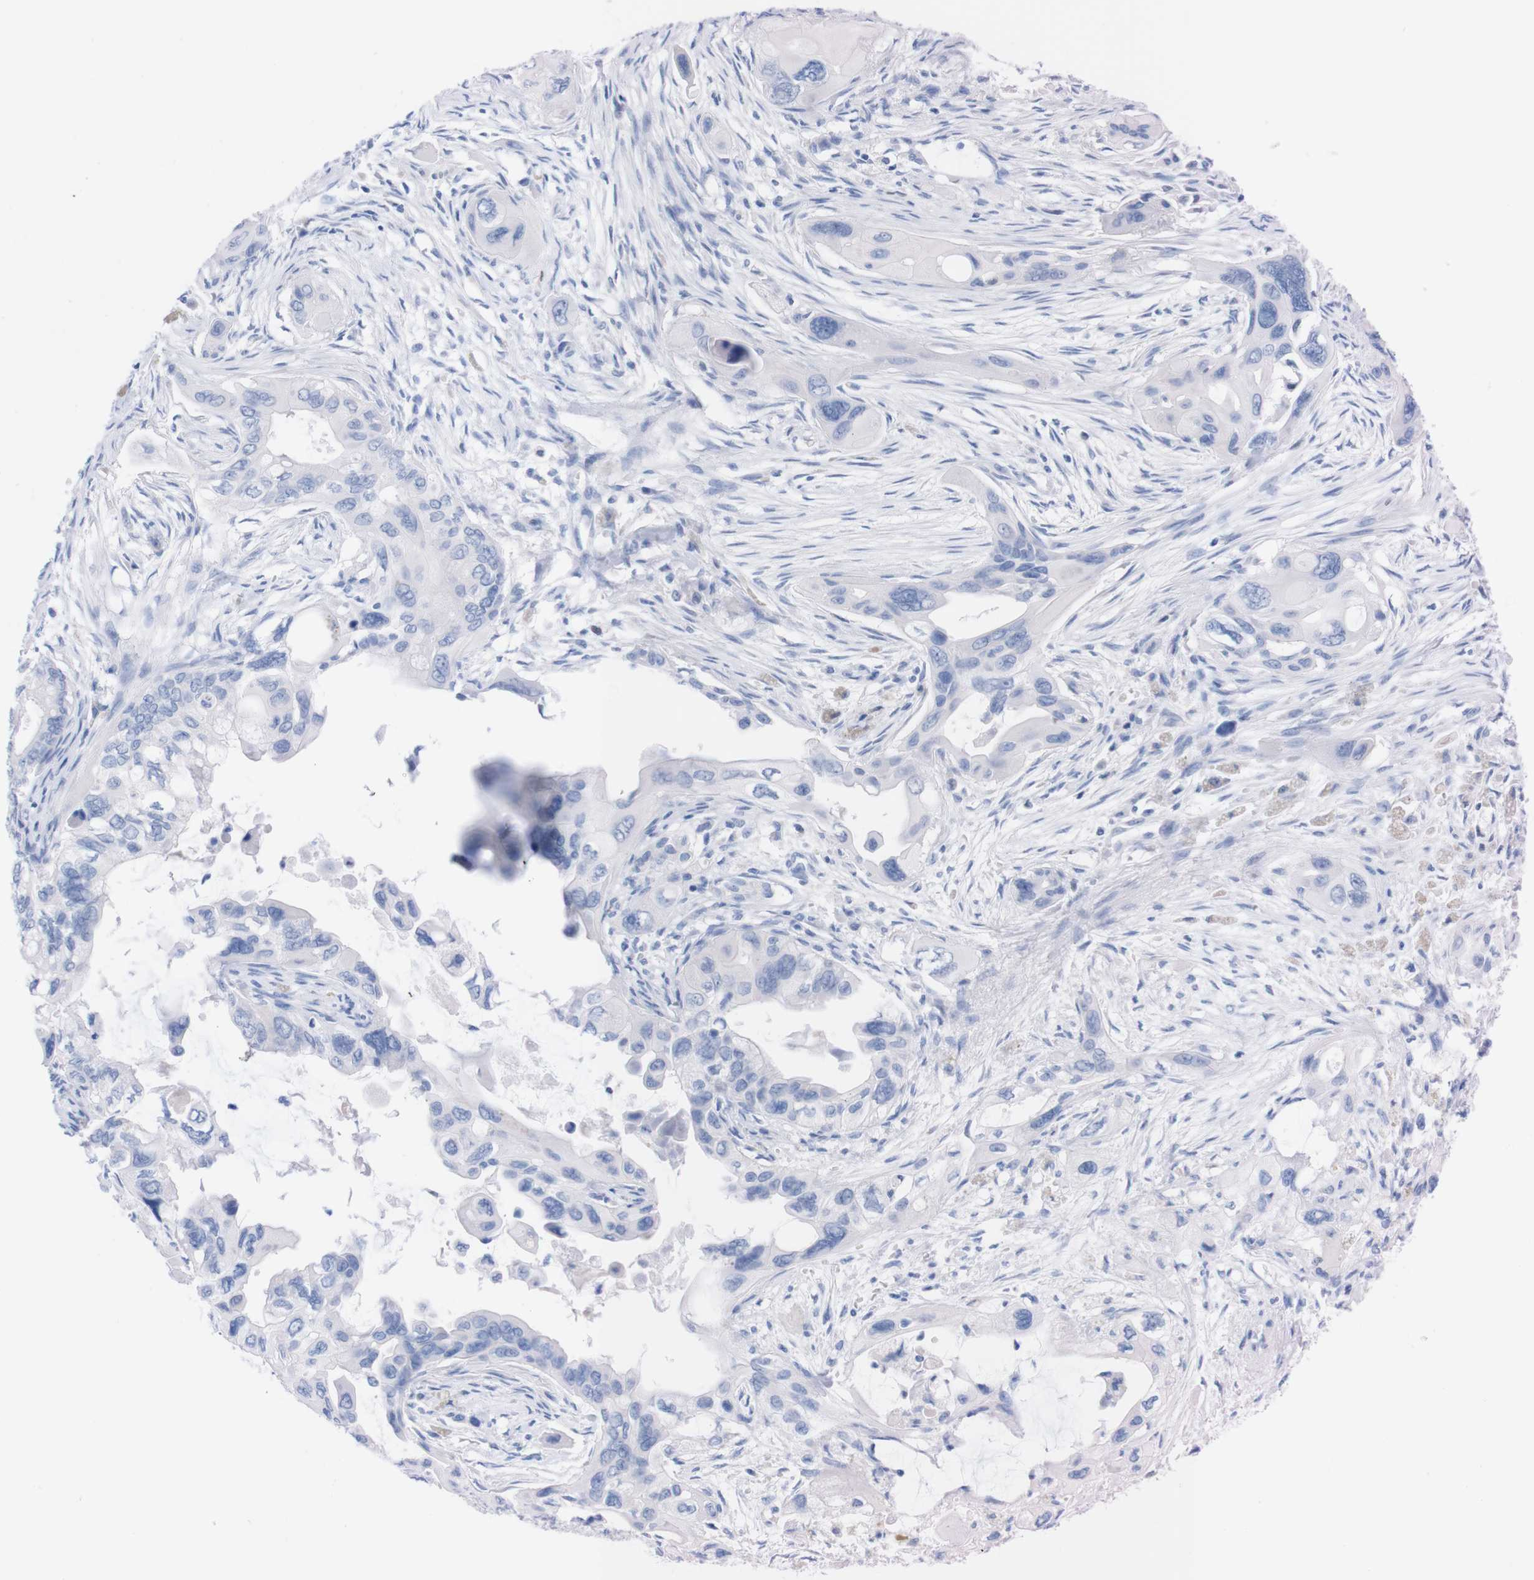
{"staining": {"intensity": "negative", "quantity": "none", "location": "none"}, "tissue": "pancreatic cancer", "cell_type": "Tumor cells", "image_type": "cancer", "snomed": [{"axis": "morphology", "description": "Adenocarcinoma, NOS"}, {"axis": "topography", "description": "Pancreas"}], "caption": "Immunohistochemistry (IHC) photomicrograph of neoplastic tissue: human pancreatic cancer stained with DAB demonstrates no significant protein expression in tumor cells.", "gene": "P2RY12", "patient": {"sex": "male", "age": 73}}